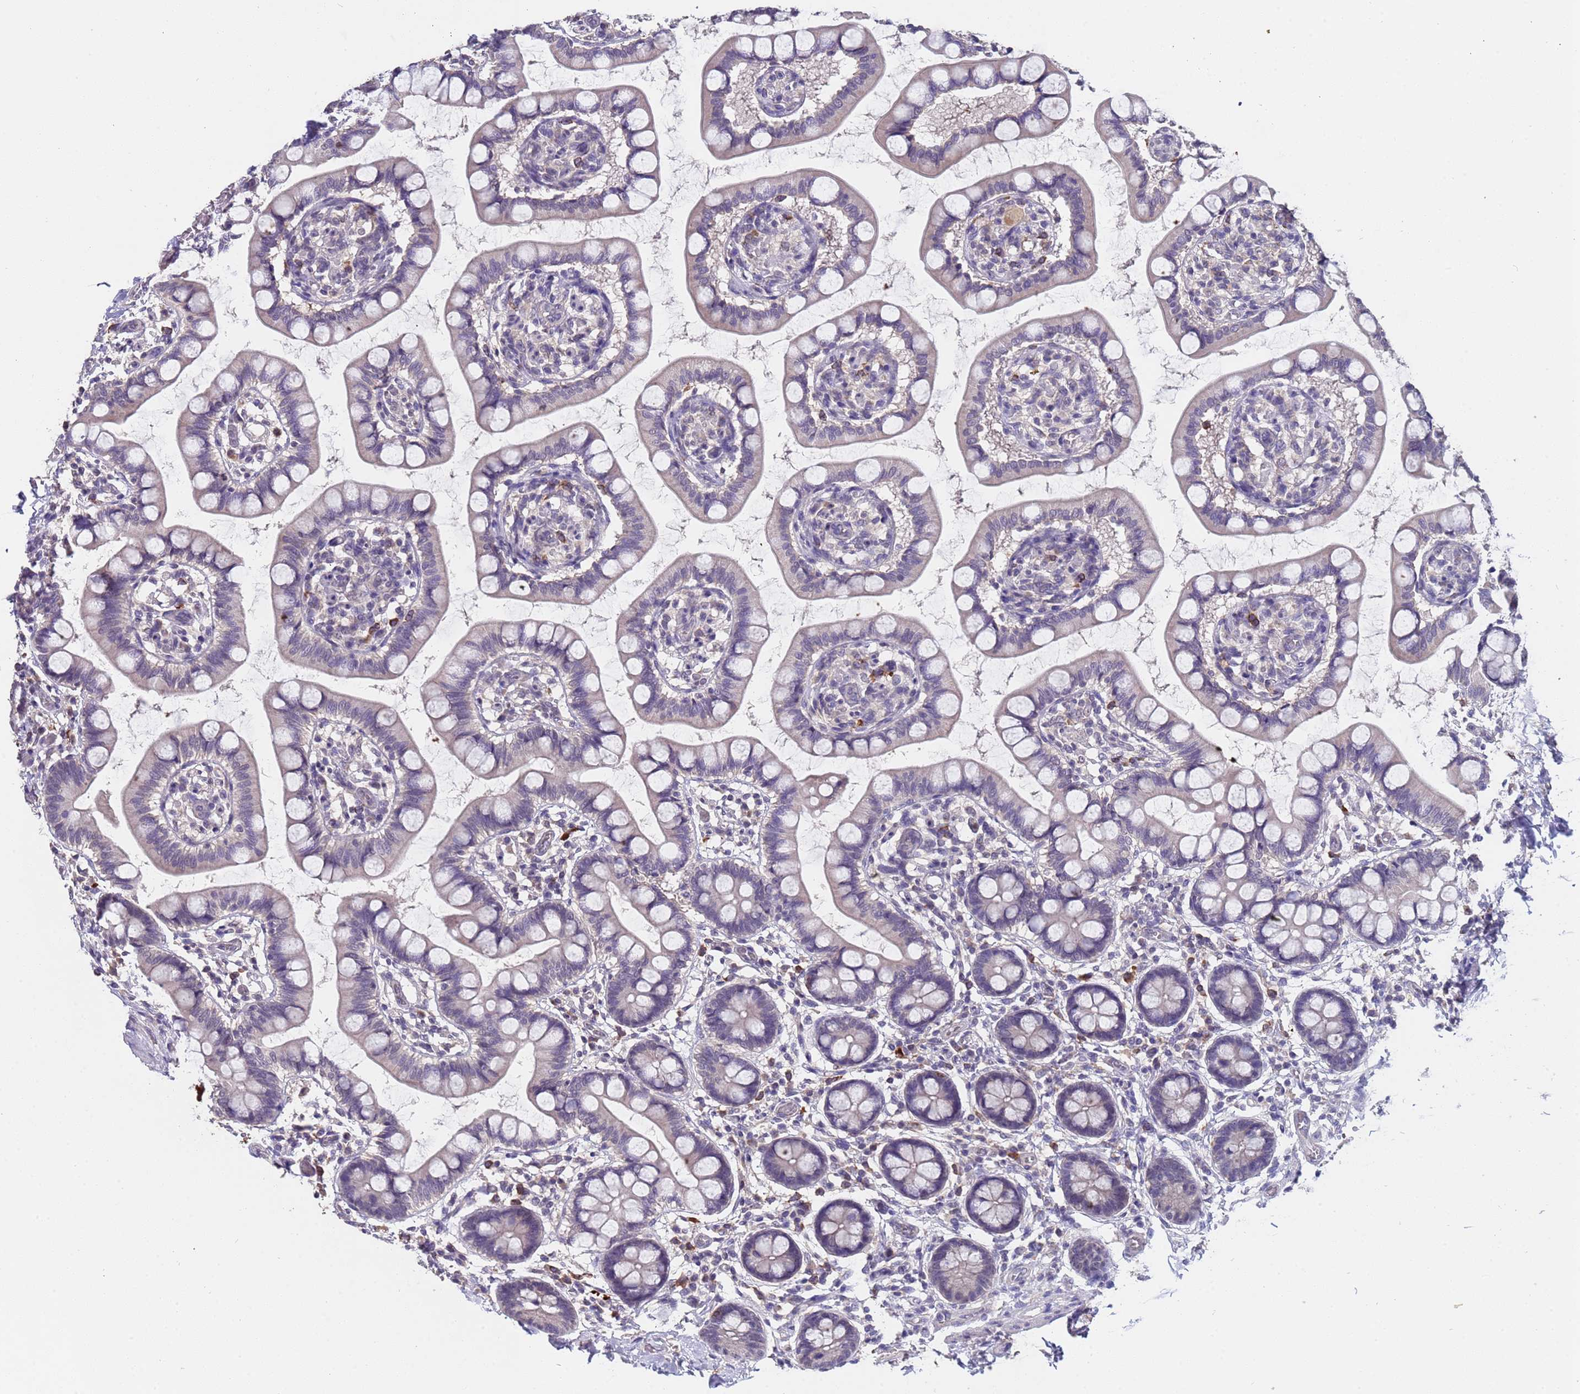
{"staining": {"intensity": "weak", "quantity": "<25%", "location": "cytoplasmic/membranous"}, "tissue": "small intestine", "cell_type": "Glandular cells", "image_type": "normal", "snomed": [{"axis": "morphology", "description": "Normal tissue, NOS"}, {"axis": "topography", "description": "Small intestine"}], "caption": "Histopathology image shows no significant protein staining in glandular cells of benign small intestine.", "gene": "ZNF248", "patient": {"sex": "male", "age": 52}}